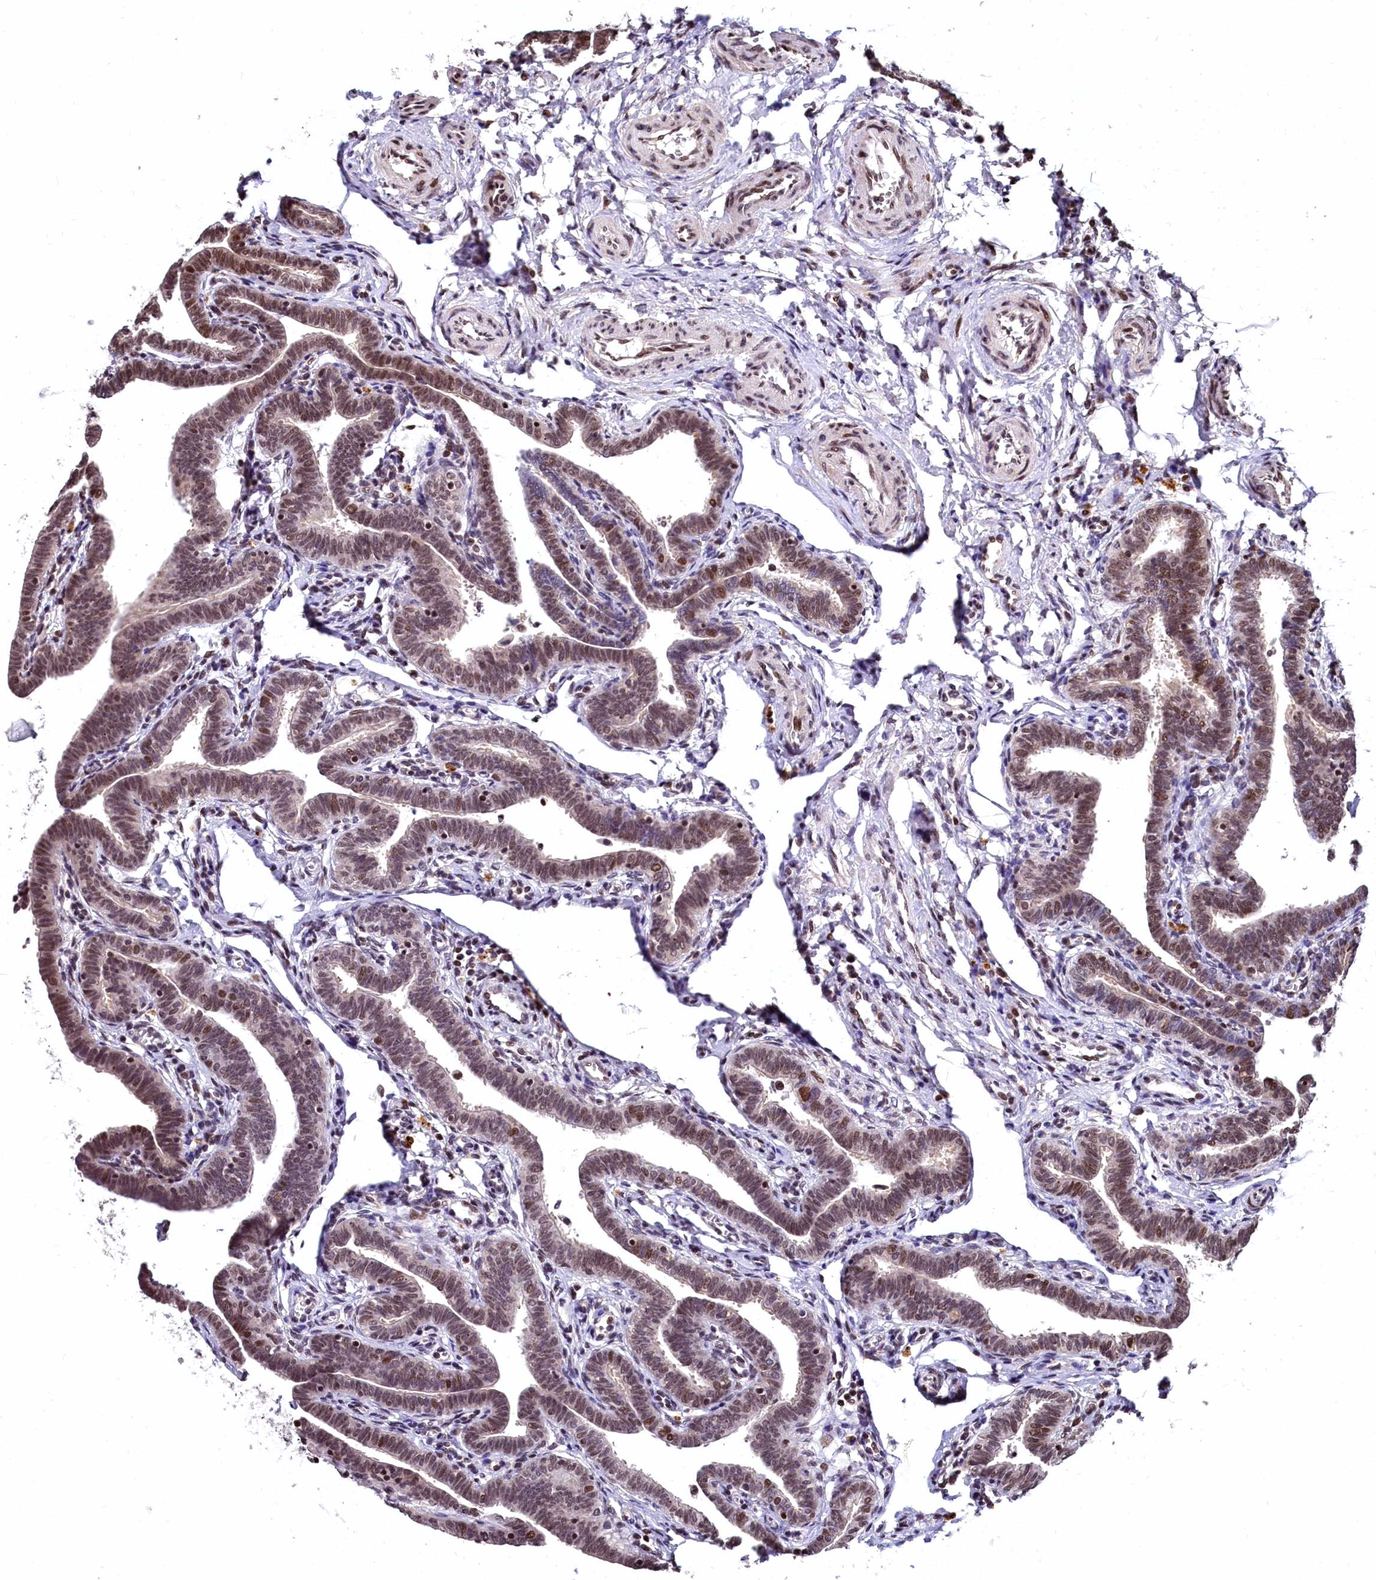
{"staining": {"intensity": "moderate", "quantity": ">75%", "location": "cytoplasmic/membranous"}, "tissue": "fallopian tube", "cell_type": "Glandular cells", "image_type": "normal", "snomed": [{"axis": "morphology", "description": "Normal tissue, NOS"}, {"axis": "topography", "description": "Fallopian tube"}], "caption": "Approximately >75% of glandular cells in normal fallopian tube reveal moderate cytoplasmic/membranous protein staining as visualized by brown immunohistochemical staining.", "gene": "FAM217B", "patient": {"sex": "female", "age": 36}}